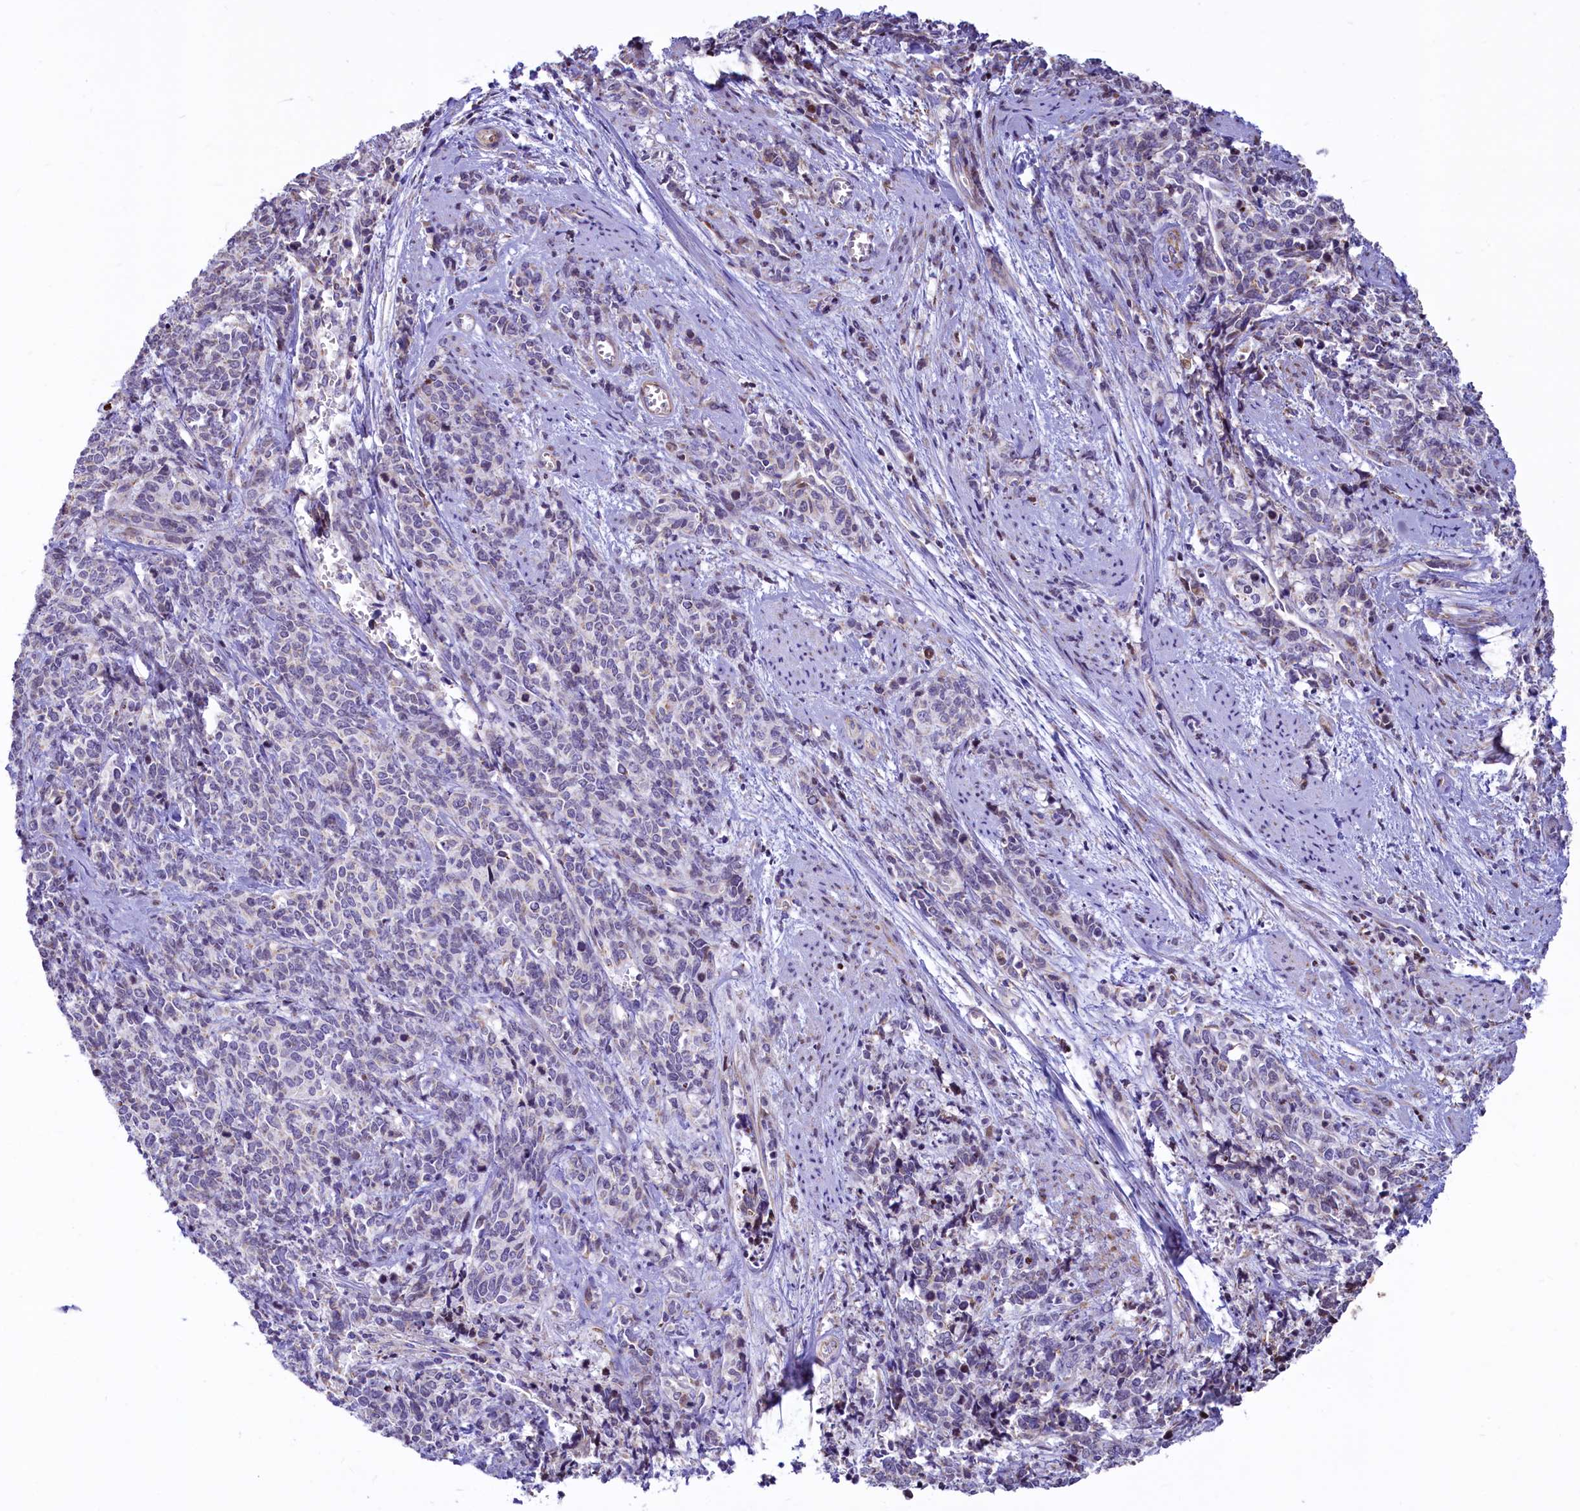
{"staining": {"intensity": "negative", "quantity": "none", "location": "none"}, "tissue": "cervical cancer", "cell_type": "Tumor cells", "image_type": "cancer", "snomed": [{"axis": "morphology", "description": "Squamous cell carcinoma, NOS"}, {"axis": "topography", "description": "Cervix"}], "caption": "Immunohistochemical staining of human squamous cell carcinoma (cervical) reveals no significant expression in tumor cells. Nuclei are stained in blue.", "gene": "VWCE", "patient": {"sex": "female", "age": 60}}